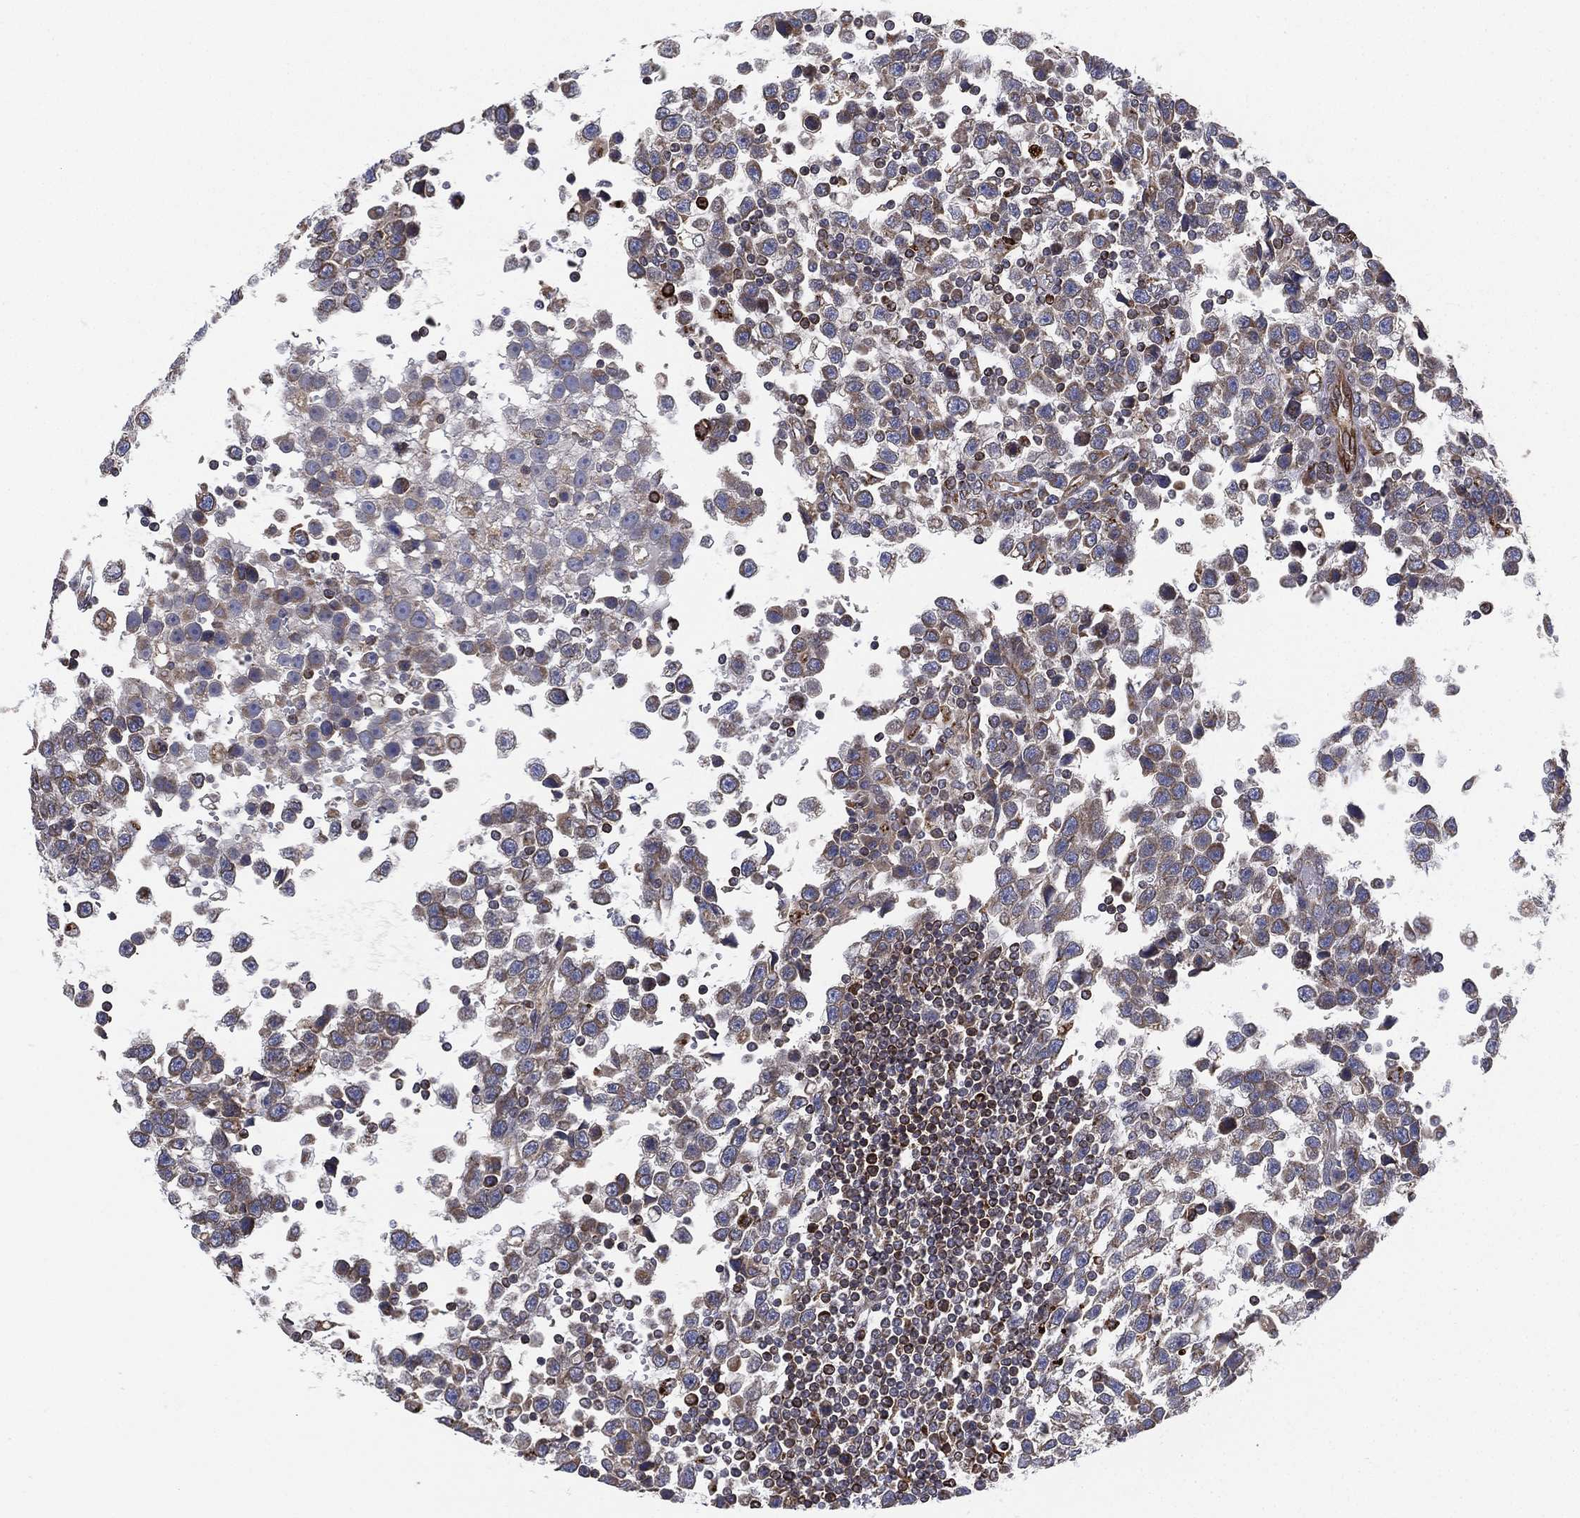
{"staining": {"intensity": "weak", "quantity": "<25%", "location": "cytoplasmic/membranous"}, "tissue": "testis cancer", "cell_type": "Tumor cells", "image_type": "cancer", "snomed": [{"axis": "morphology", "description": "Seminoma, NOS"}, {"axis": "topography", "description": "Testis"}], "caption": "This is a image of immunohistochemistry (IHC) staining of testis seminoma, which shows no staining in tumor cells. (IHC, brightfield microscopy, high magnification).", "gene": "CYB5B", "patient": {"sex": "male", "age": 34}}